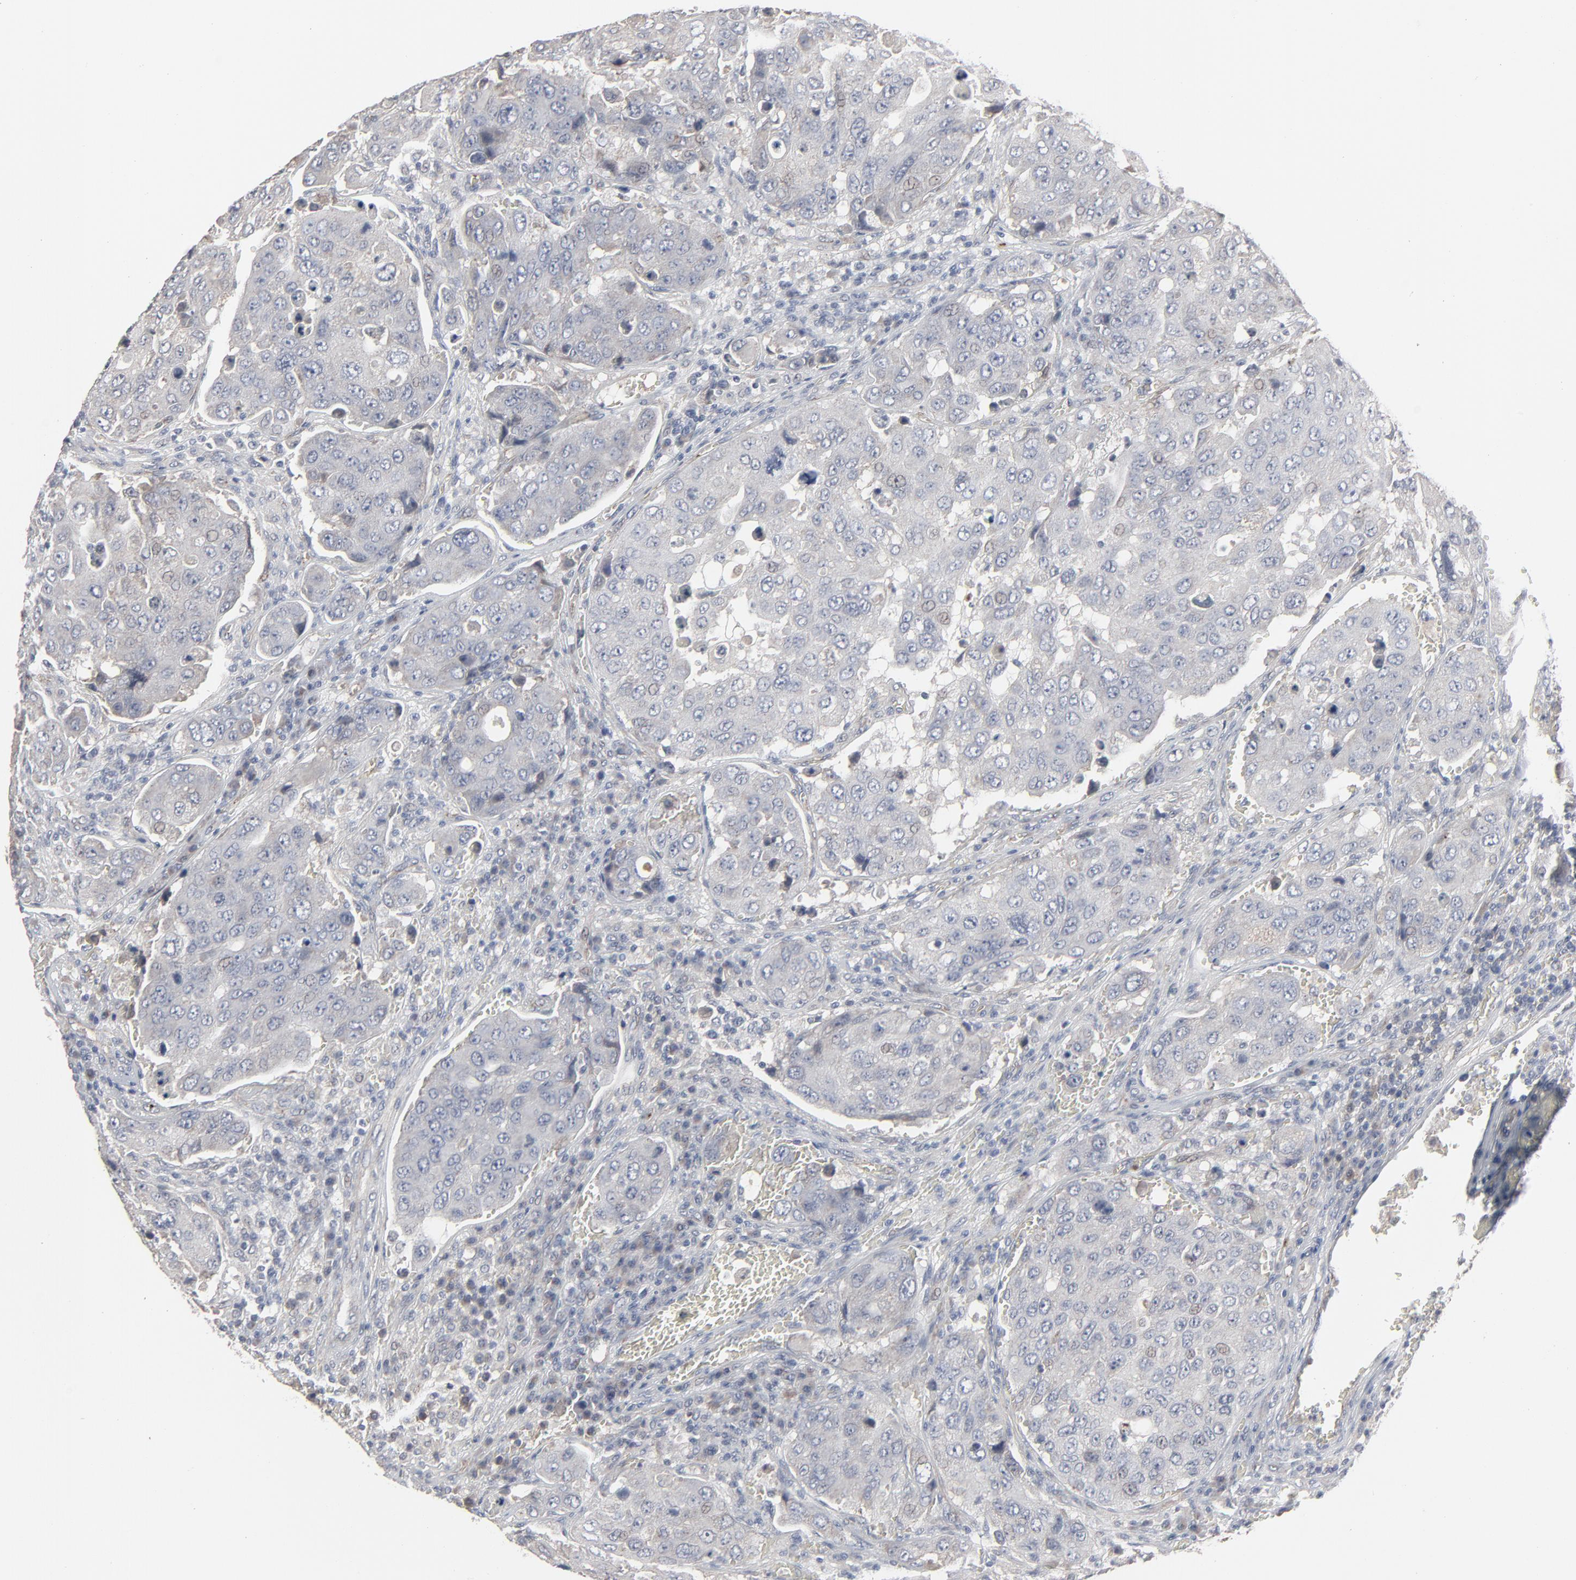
{"staining": {"intensity": "negative", "quantity": "none", "location": "none"}, "tissue": "urothelial cancer", "cell_type": "Tumor cells", "image_type": "cancer", "snomed": [{"axis": "morphology", "description": "Urothelial carcinoma, High grade"}, {"axis": "topography", "description": "Lymph node"}, {"axis": "topography", "description": "Urinary bladder"}], "caption": "High power microscopy image of an immunohistochemistry (IHC) photomicrograph of urothelial carcinoma (high-grade), revealing no significant positivity in tumor cells.", "gene": "JAM3", "patient": {"sex": "male", "age": 51}}